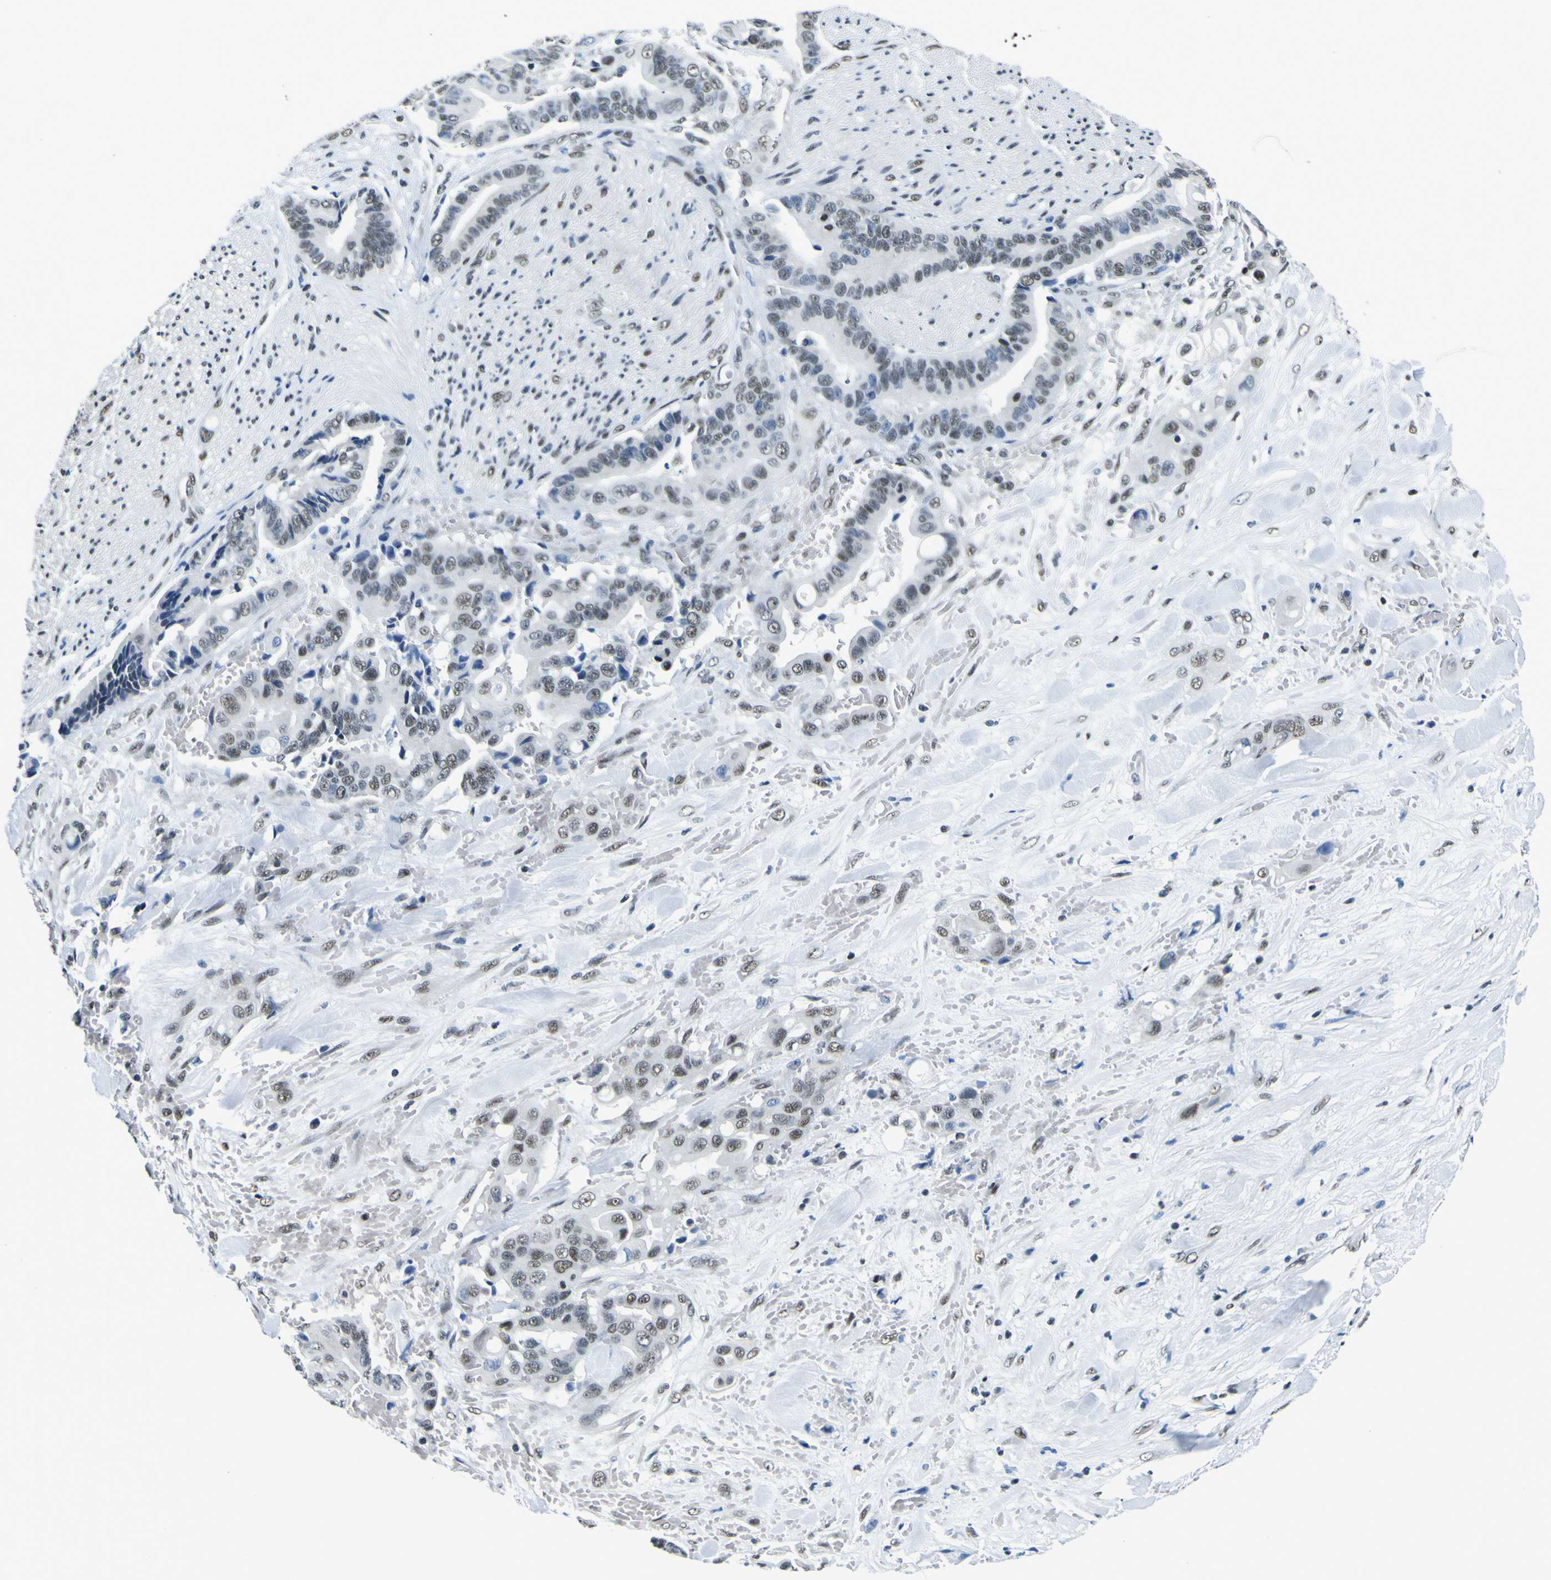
{"staining": {"intensity": "weak", "quantity": ">75%", "location": "nuclear"}, "tissue": "liver cancer", "cell_type": "Tumor cells", "image_type": "cancer", "snomed": [{"axis": "morphology", "description": "Cholangiocarcinoma"}, {"axis": "topography", "description": "Liver"}], "caption": "A brown stain highlights weak nuclear positivity of a protein in cholangiocarcinoma (liver) tumor cells.", "gene": "SP1", "patient": {"sex": "female", "age": 61}}